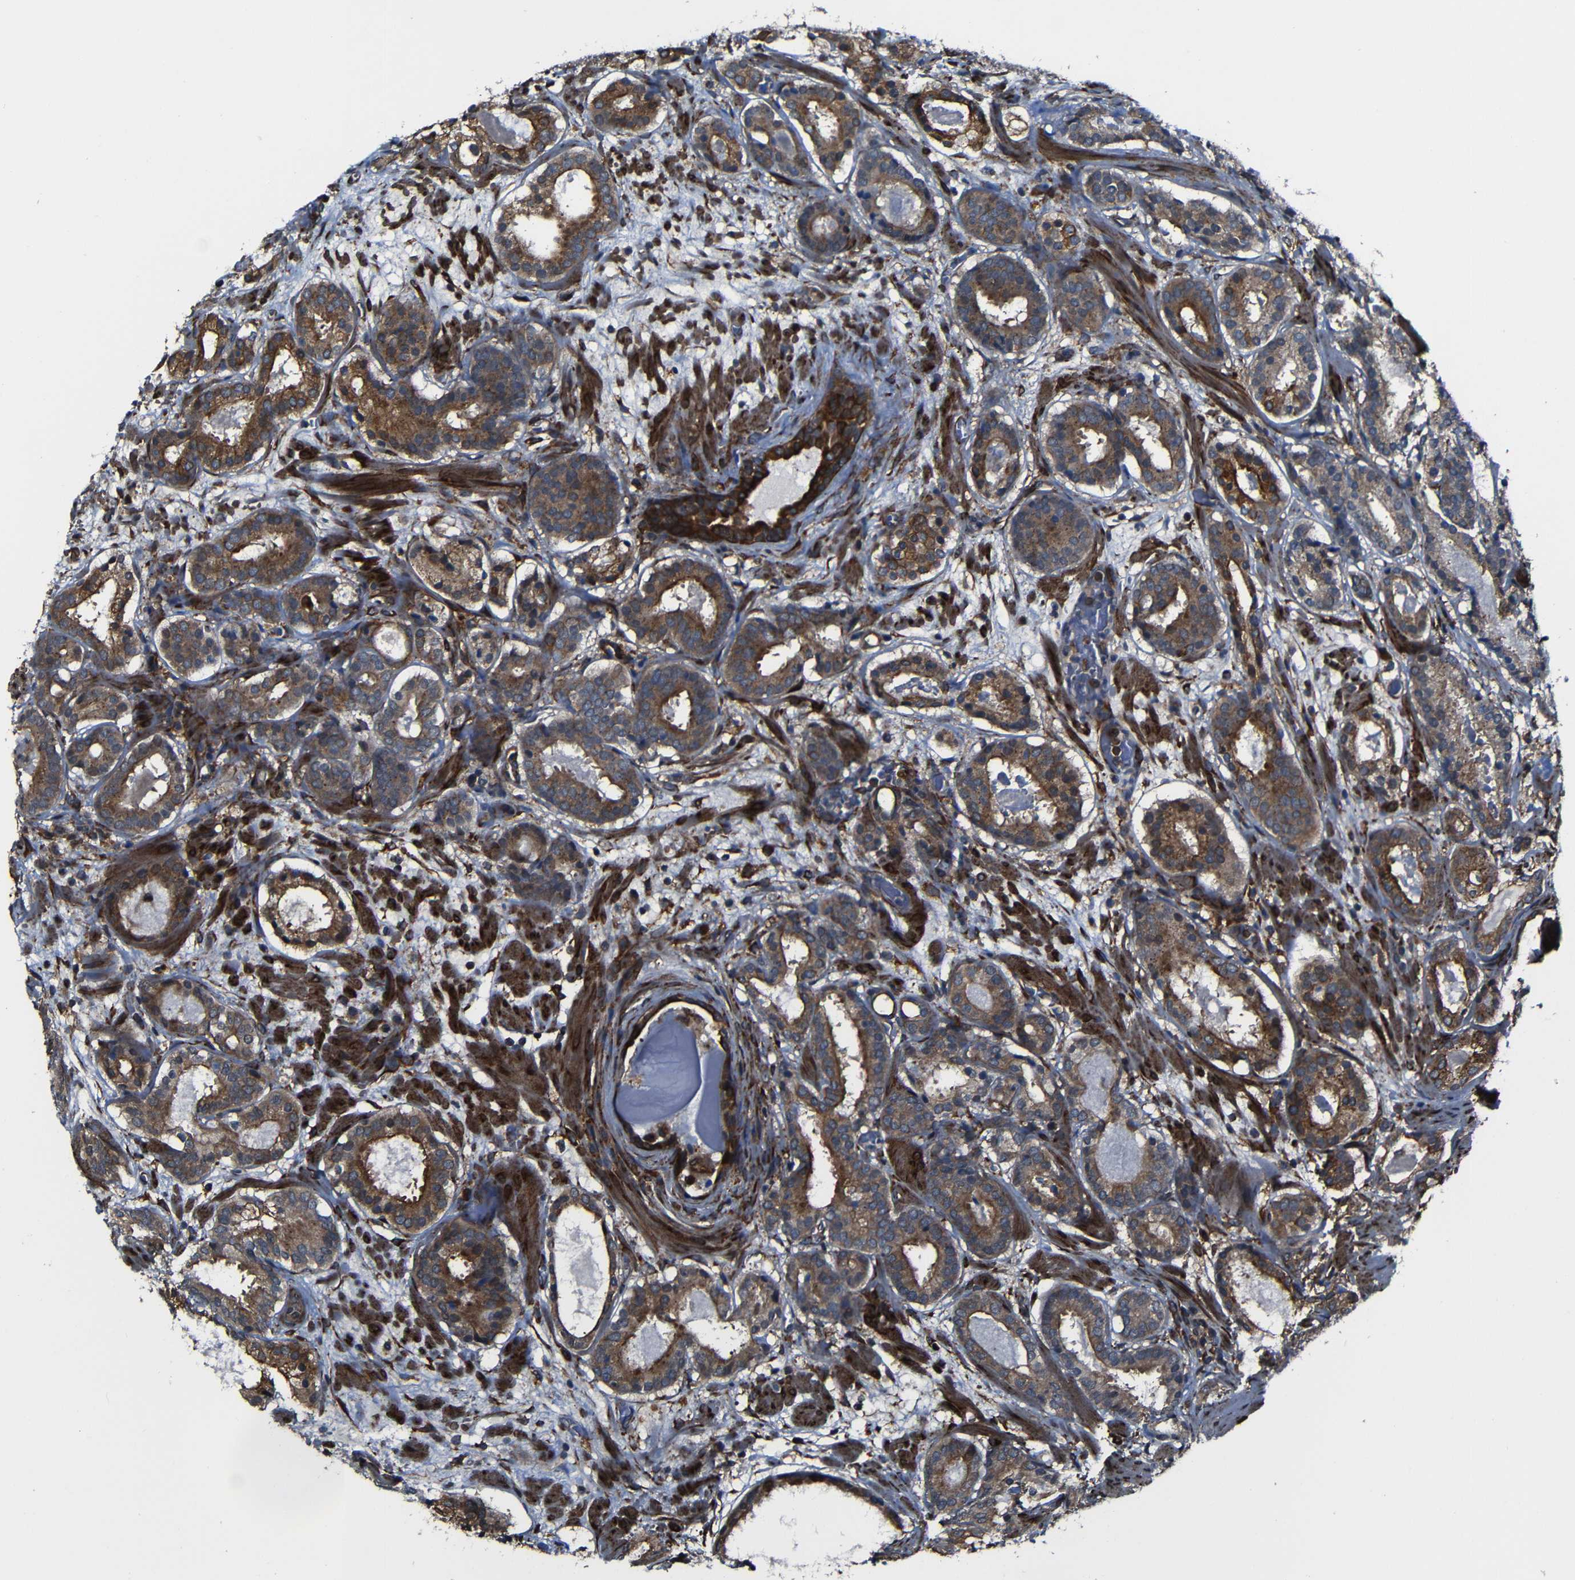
{"staining": {"intensity": "moderate", "quantity": "25%-75%", "location": "cytoplasmic/membranous"}, "tissue": "prostate cancer", "cell_type": "Tumor cells", "image_type": "cancer", "snomed": [{"axis": "morphology", "description": "Adenocarcinoma, Low grade"}, {"axis": "topography", "description": "Prostate"}], "caption": "High-magnification brightfield microscopy of adenocarcinoma (low-grade) (prostate) stained with DAB (brown) and counterstained with hematoxylin (blue). tumor cells exhibit moderate cytoplasmic/membranous expression is seen in approximately25%-75% of cells.", "gene": "KIAA0513", "patient": {"sex": "male", "age": 69}}